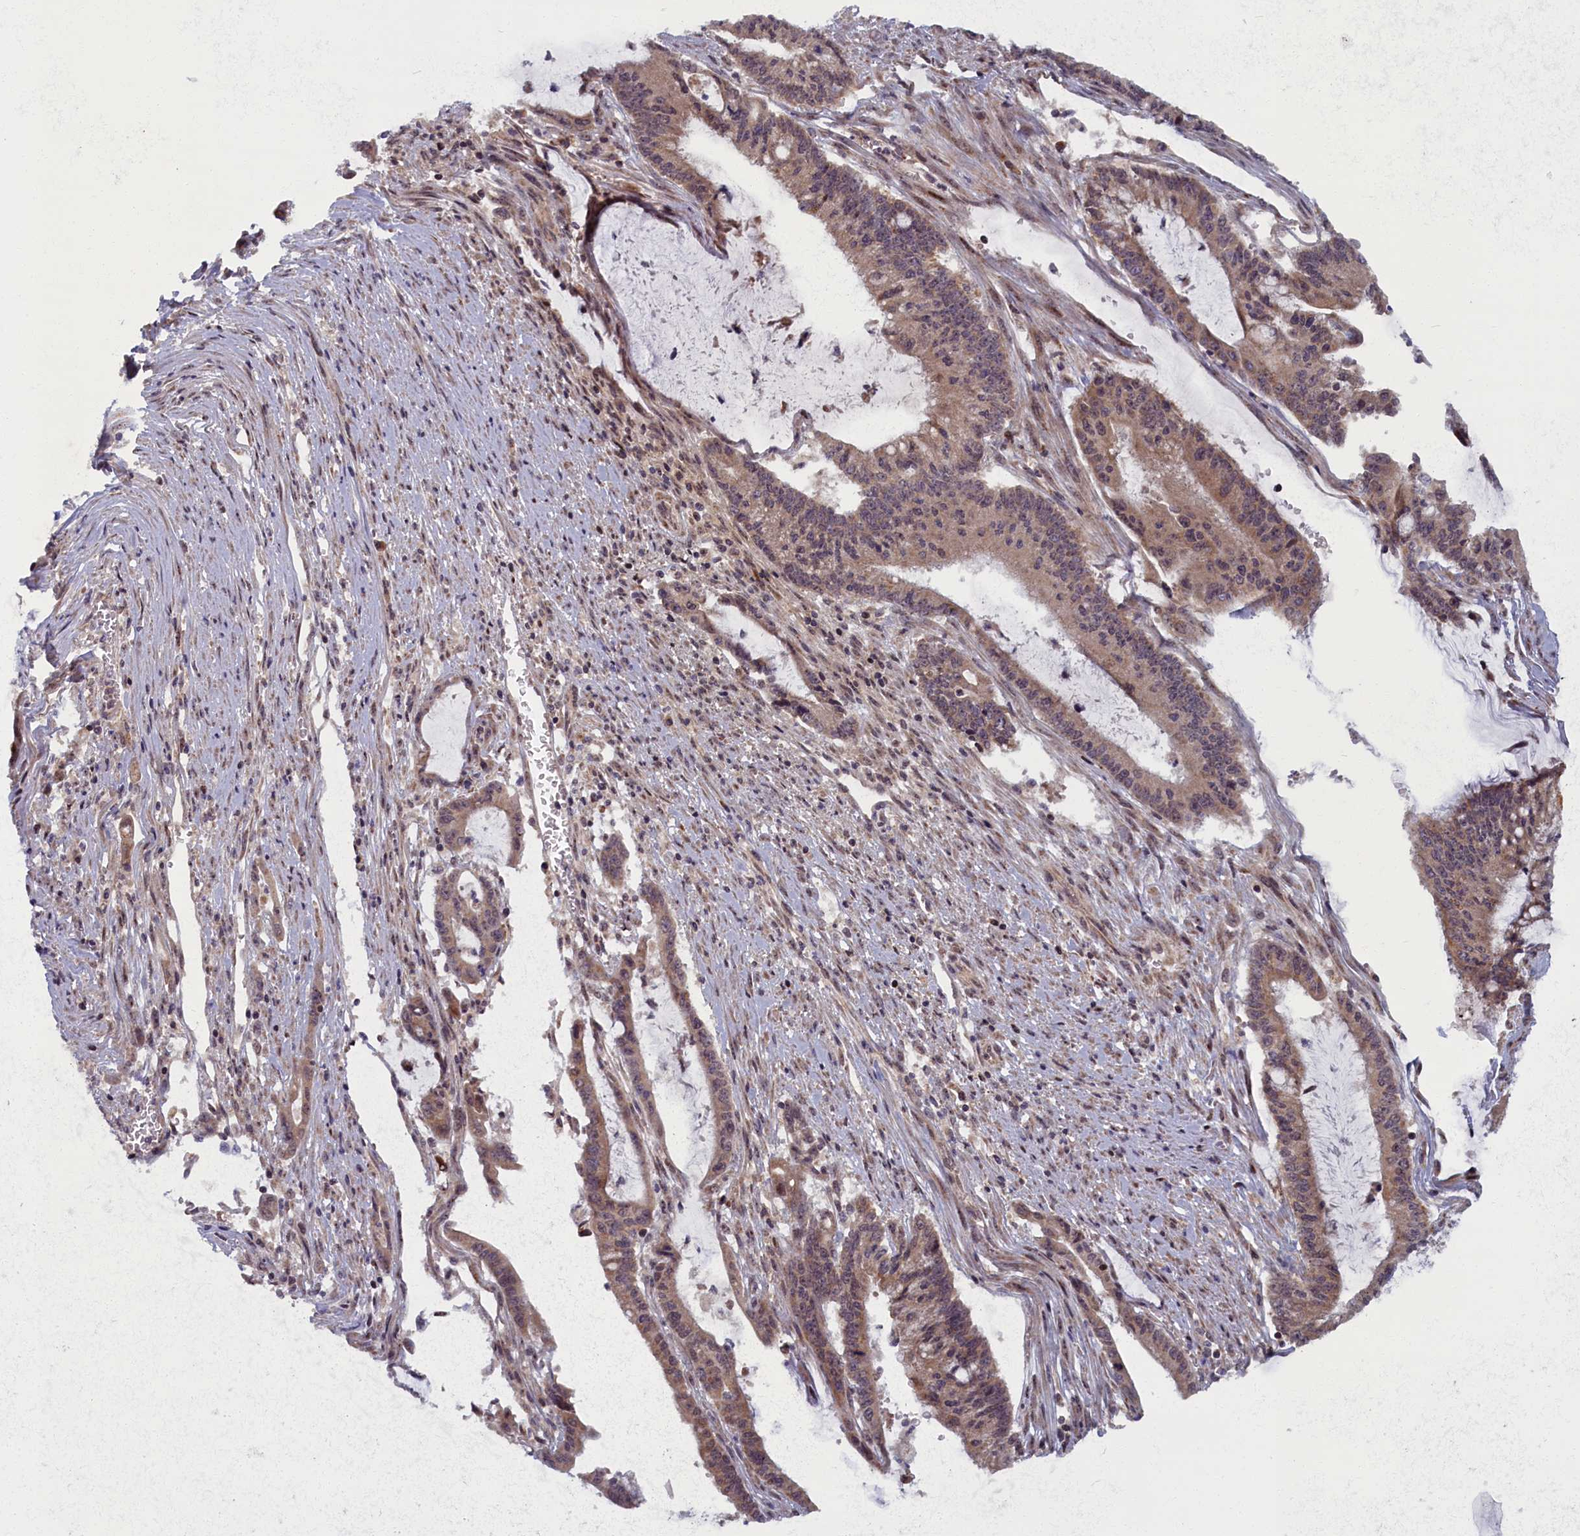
{"staining": {"intensity": "weak", "quantity": ">75%", "location": "cytoplasmic/membranous"}, "tissue": "pancreatic cancer", "cell_type": "Tumor cells", "image_type": "cancer", "snomed": [{"axis": "morphology", "description": "Adenocarcinoma, NOS"}, {"axis": "topography", "description": "Pancreas"}], "caption": "High-power microscopy captured an IHC image of pancreatic cancer, revealing weak cytoplasmic/membranous staining in about >75% of tumor cells. The protein is stained brown, and the nuclei are stained in blue (DAB (3,3'-diaminobenzidine) IHC with brightfield microscopy, high magnification).", "gene": "PLA2G10", "patient": {"sex": "female", "age": 50}}